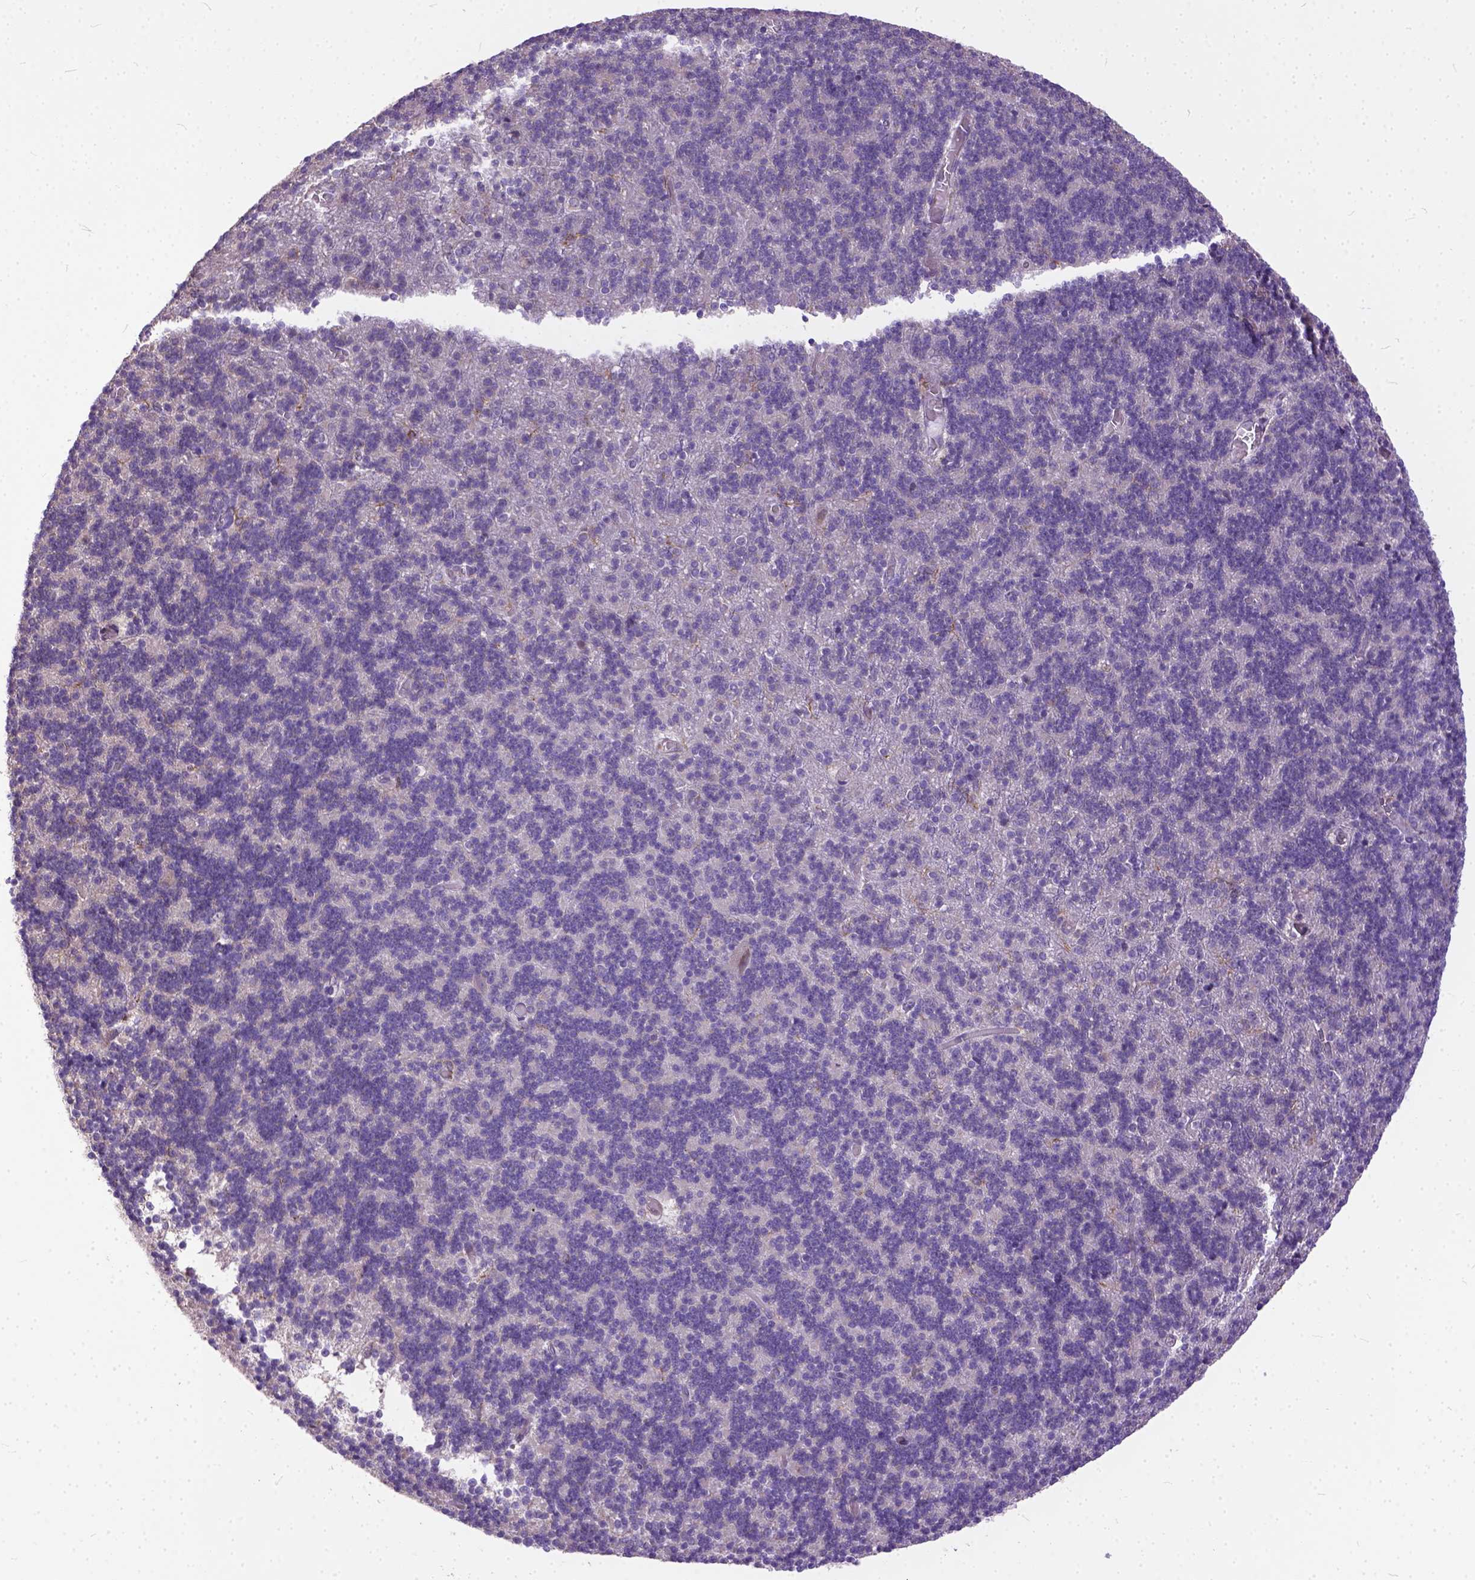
{"staining": {"intensity": "negative", "quantity": "none", "location": "none"}, "tissue": "cerebellum", "cell_type": "Cells in granular layer", "image_type": "normal", "snomed": [{"axis": "morphology", "description": "Normal tissue, NOS"}, {"axis": "topography", "description": "Cerebellum"}], "caption": "Human cerebellum stained for a protein using IHC demonstrates no staining in cells in granular layer.", "gene": "BANF2", "patient": {"sex": "male", "age": 70}}